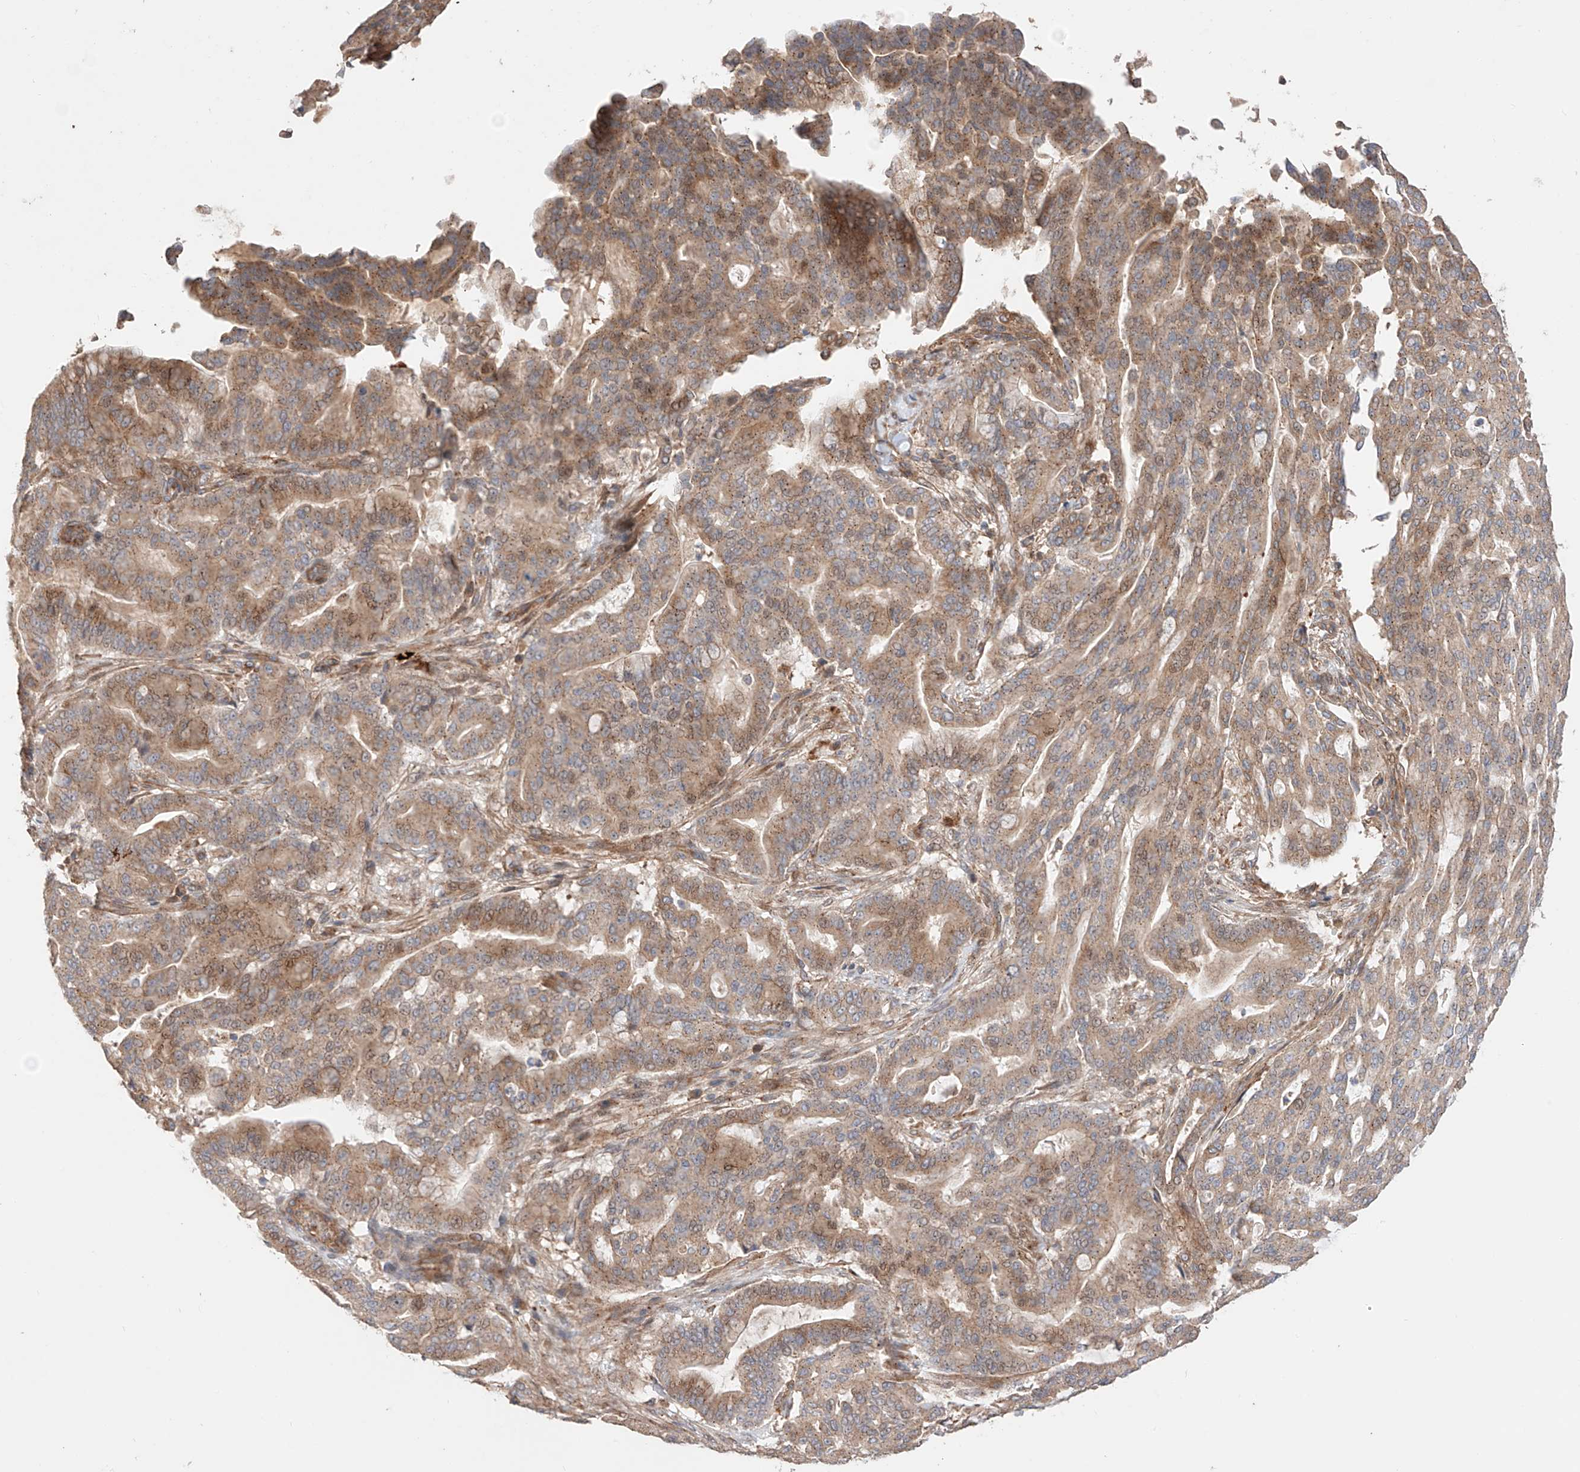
{"staining": {"intensity": "moderate", "quantity": ">75%", "location": "cytoplasmic/membranous"}, "tissue": "pancreatic cancer", "cell_type": "Tumor cells", "image_type": "cancer", "snomed": [{"axis": "morphology", "description": "Adenocarcinoma, NOS"}, {"axis": "topography", "description": "Pancreas"}], "caption": "Pancreatic cancer (adenocarcinoma) stained with a brown dye demonstrates moderate cytoplasmic/membranous positive staining in approximately >75% of tumor cells.", "gene": "MOSPD1", "patient": {"sex": "male", "age": 63}}